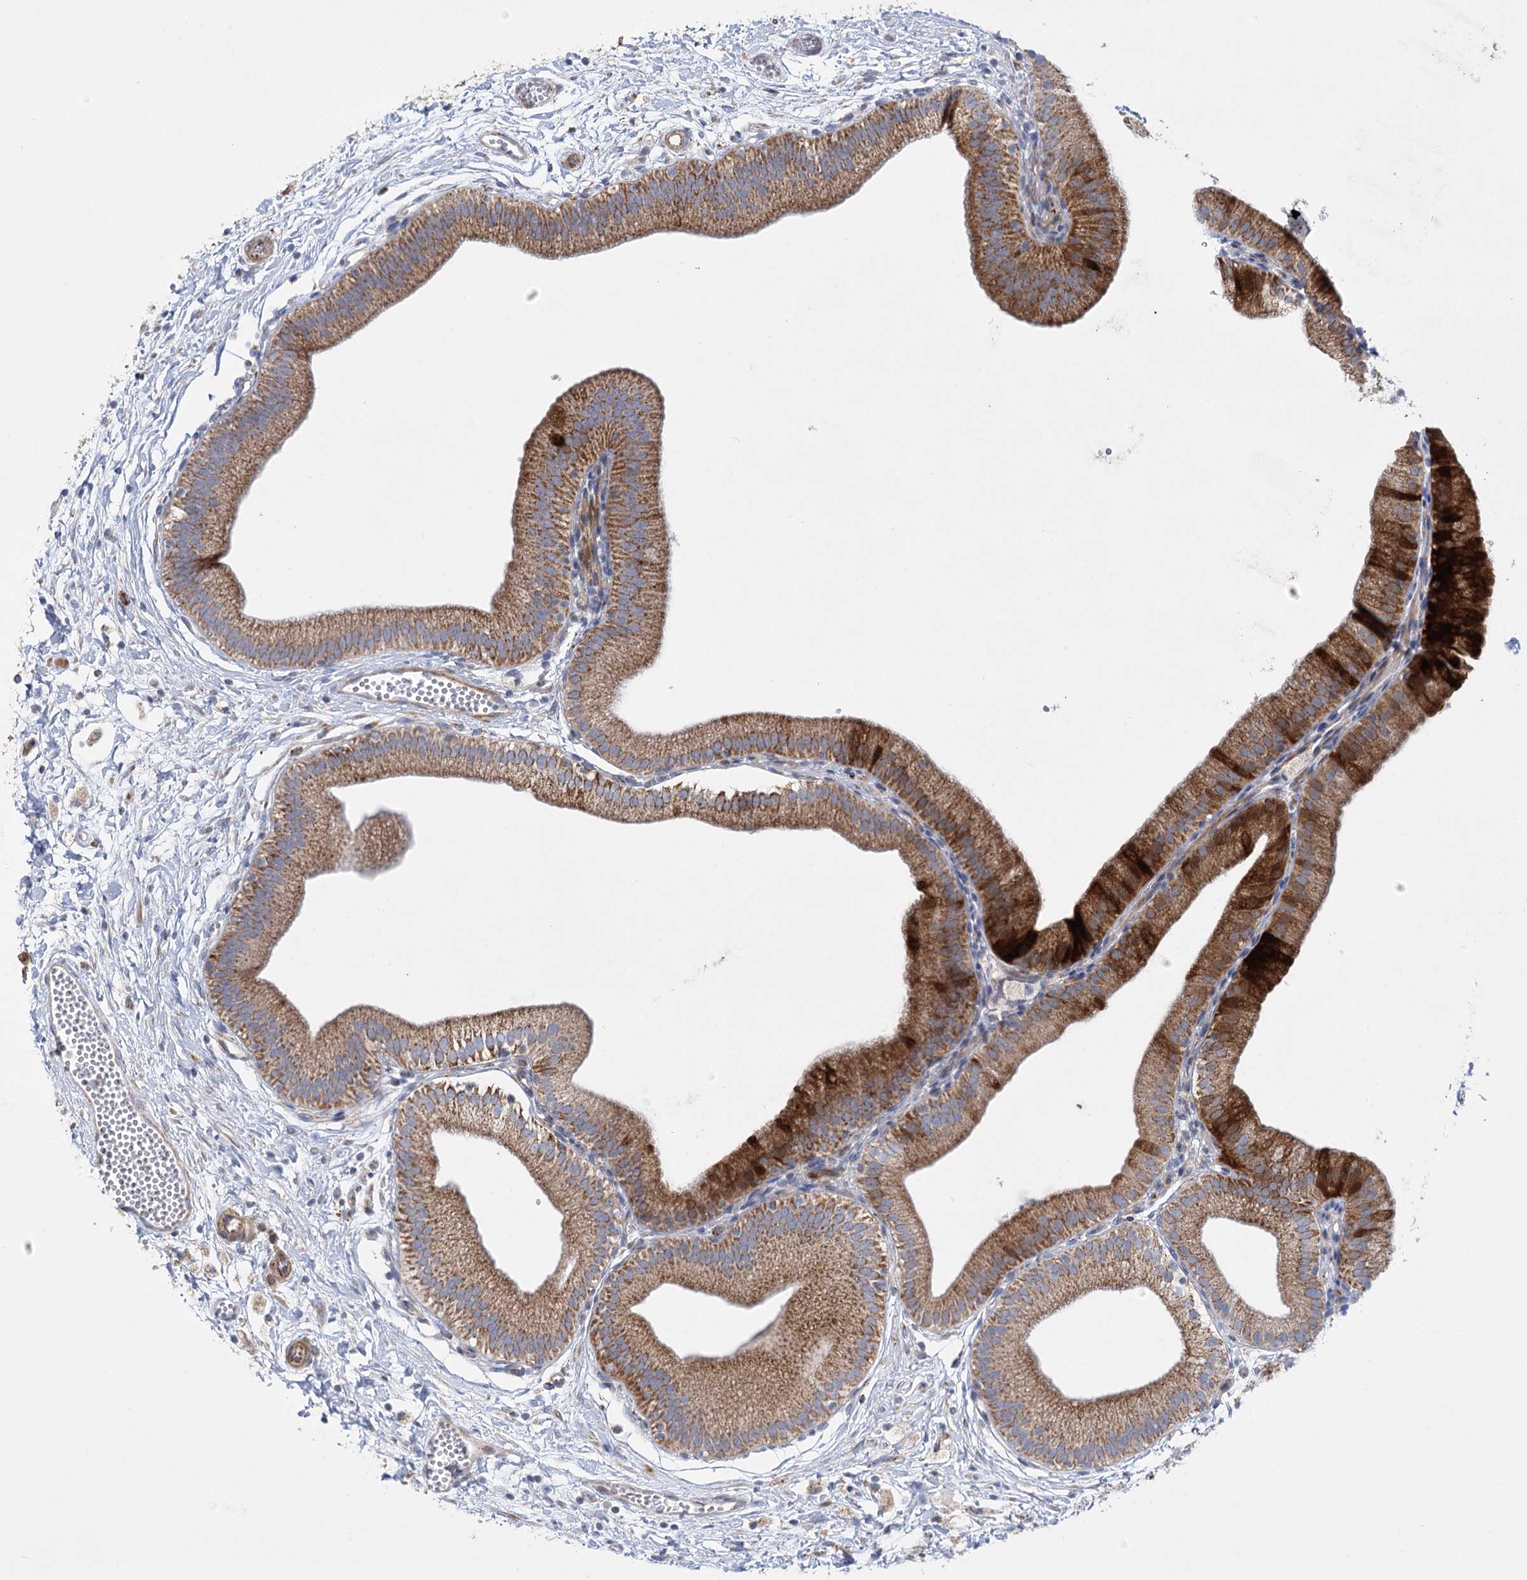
{"staining": {"intensity": "strong", "quantity": "25%-75%", "location": "cytoplasmic/membranous"}, "tissue": "gallbladder", "cell_type": "Glandular cells", "image_type": "normal", "snomed": [{"axis": "morphology", "description": "Normal tissue, NOS"}, {"axis": "topography", "description": "Gallbladder"}], "caption": "Gallbladder stained with a brown dye demonstrates strong cytoplasmic/membranous positive positivity in about 25%-75% of glandular cells.", "gene": "DHTKD1", "patient": {"sex": "male", "age": 55}}